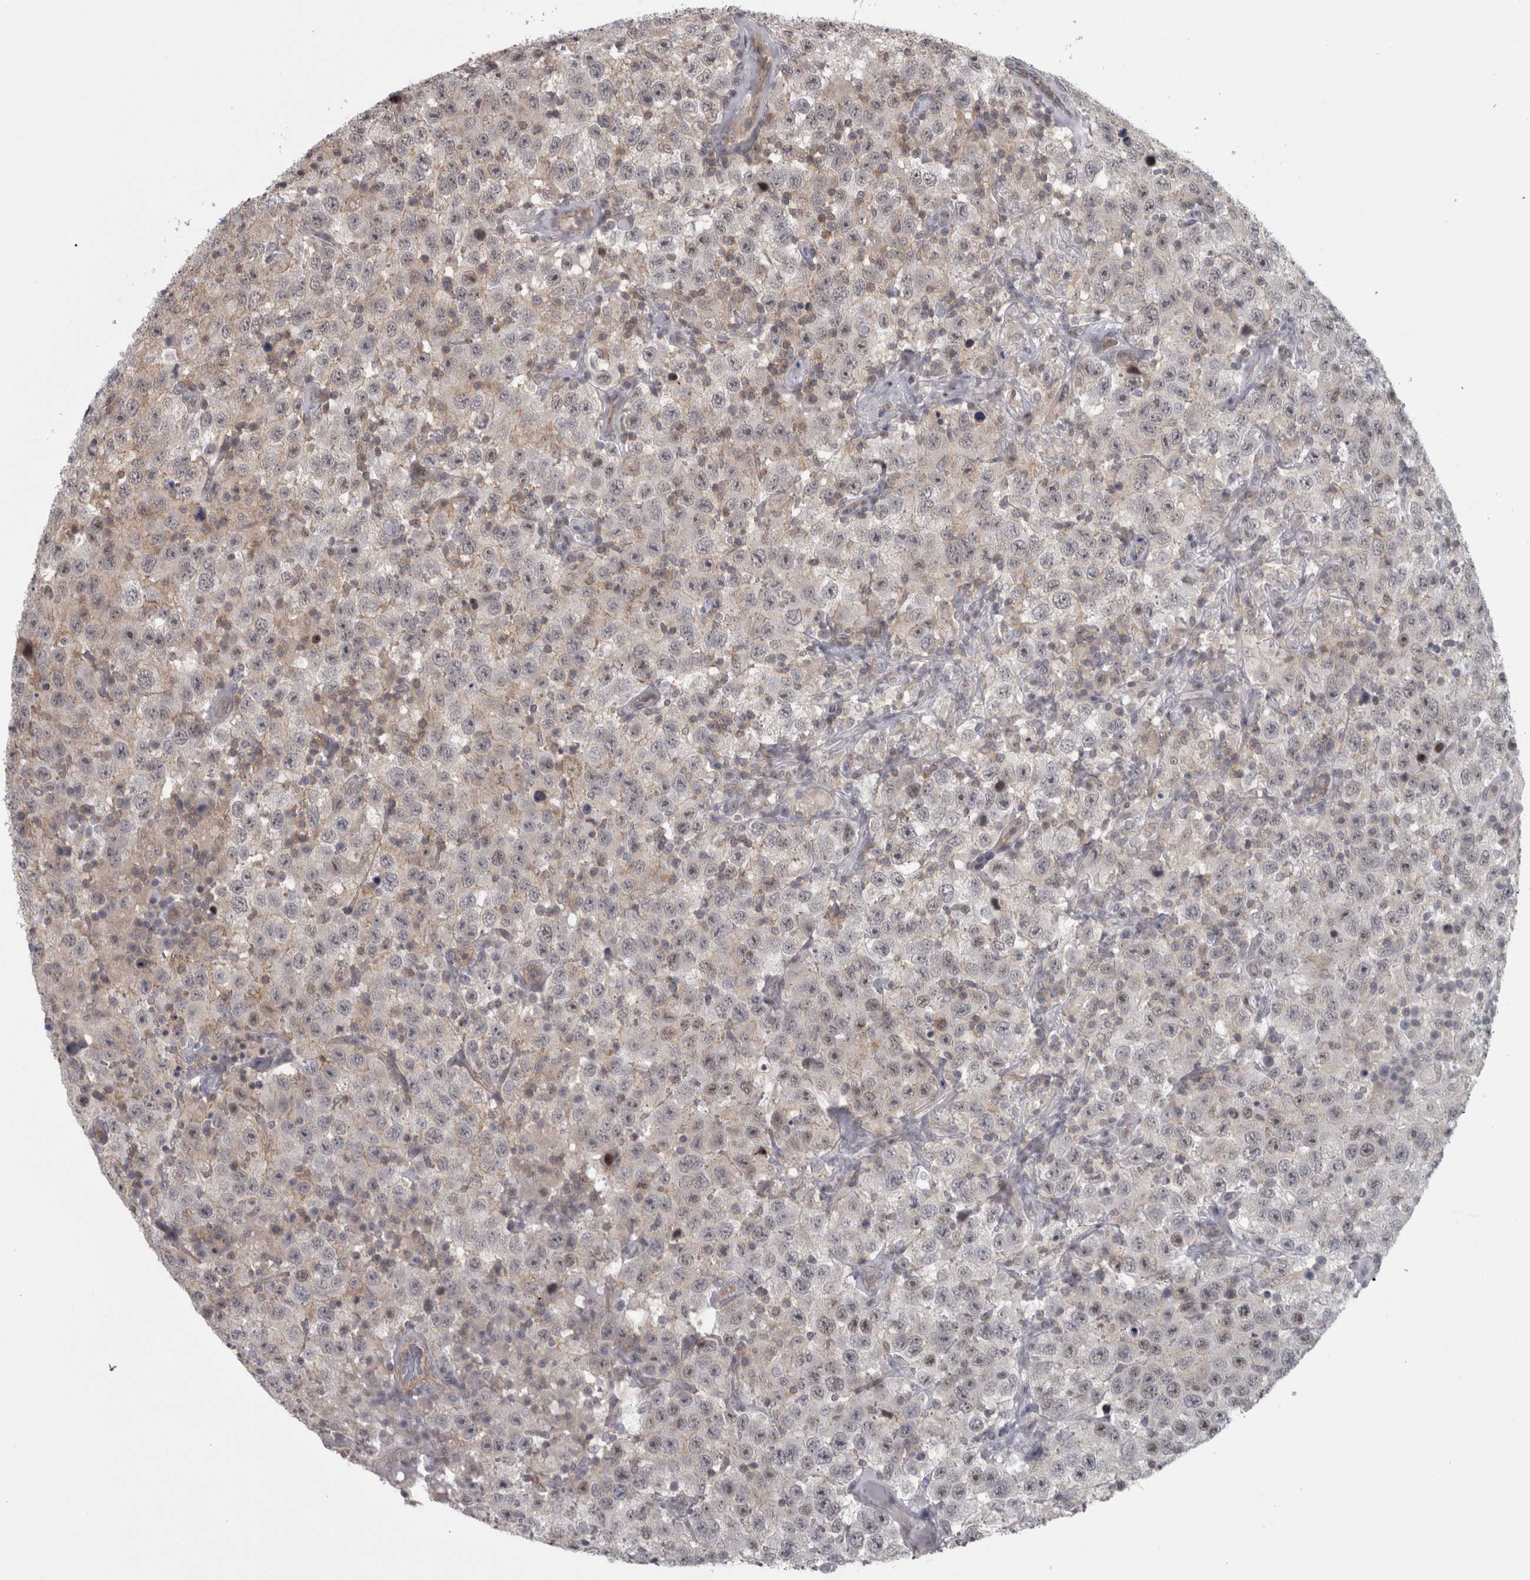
{"staining": {"intensity": "weak", "quantity": "<25%", "location": "nuclear"}, "tissue": "testis cancer", "cell_type": "Tumor cells", "image_type": "cancer", "snomed": [{"axis": "morphology", "description": "Seminoma, NOS"}, {"axis": "topography", "description": "Testis"}], "caption": "DAB immunohistochemical staining of testis cancer exhibits no significant expression in tumor cells. (DAB IHC, high magnification).", "gene": "PPP1R12B", "patient": {"sex": "male", "age": 41}}